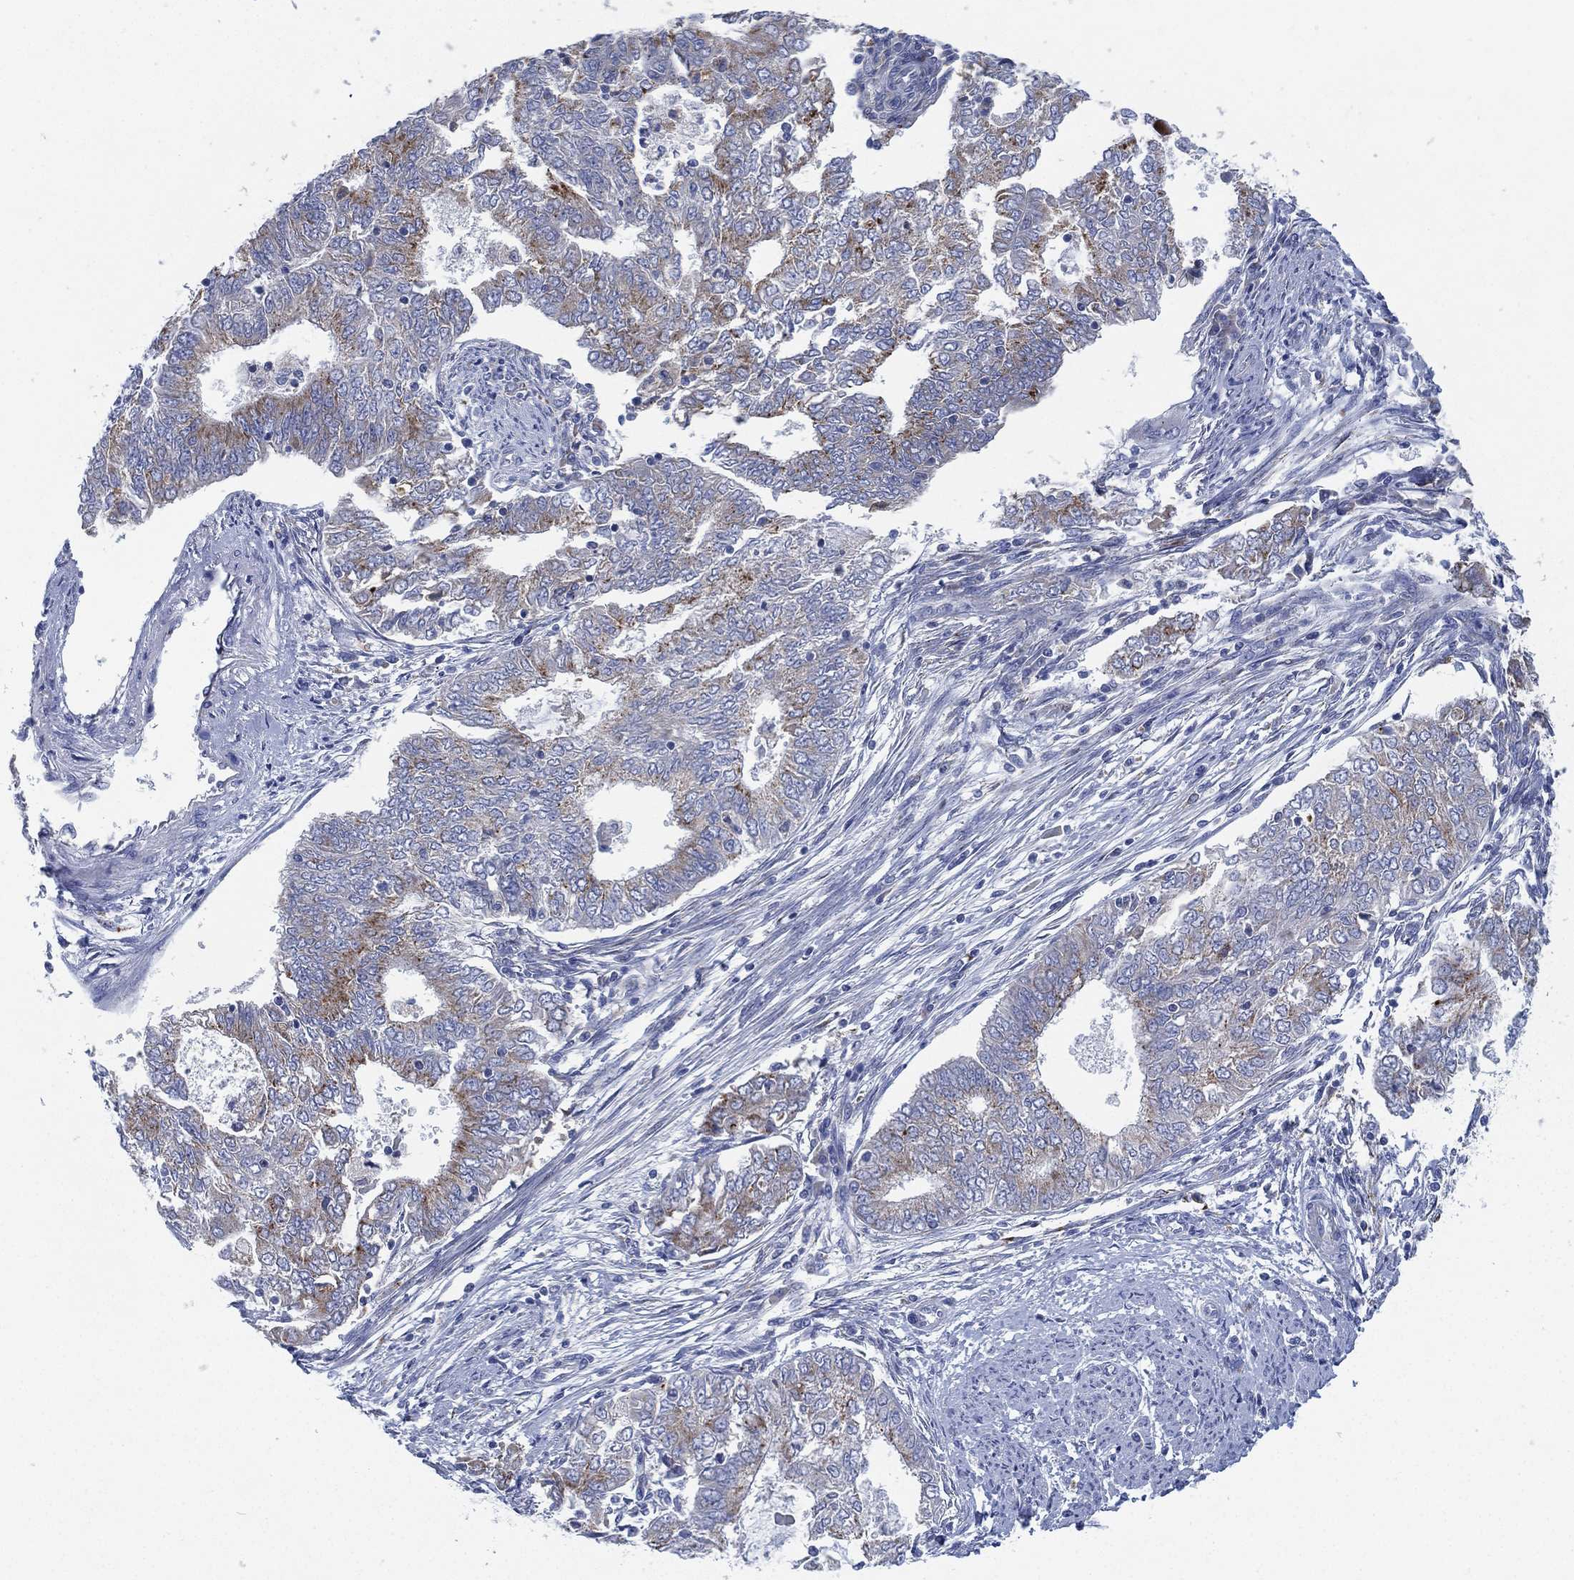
{"staining": {"intensity": "moderate", "quantity": "<25%", "location": "cytoplasmic/membranous"}, "tissue": "endometrial cancer", "cell_type": "Tumor cells", "image_type": "cancer", "snomed": [{"axis": "morphology", "description": "Adenocarcinoma, NOS"}, {"axis": "topography", "description": "Endometrium"}], "caption": "A brown stain highlights moderate cytoplasmic/membranous staining of a protein in adenocarcinoma (endometrial) tumor cells. (Brightfield microscopy of DAB IHC at high magnification).", "gene": "GALNS", "patient": {"sex": "female", "age": 62}}